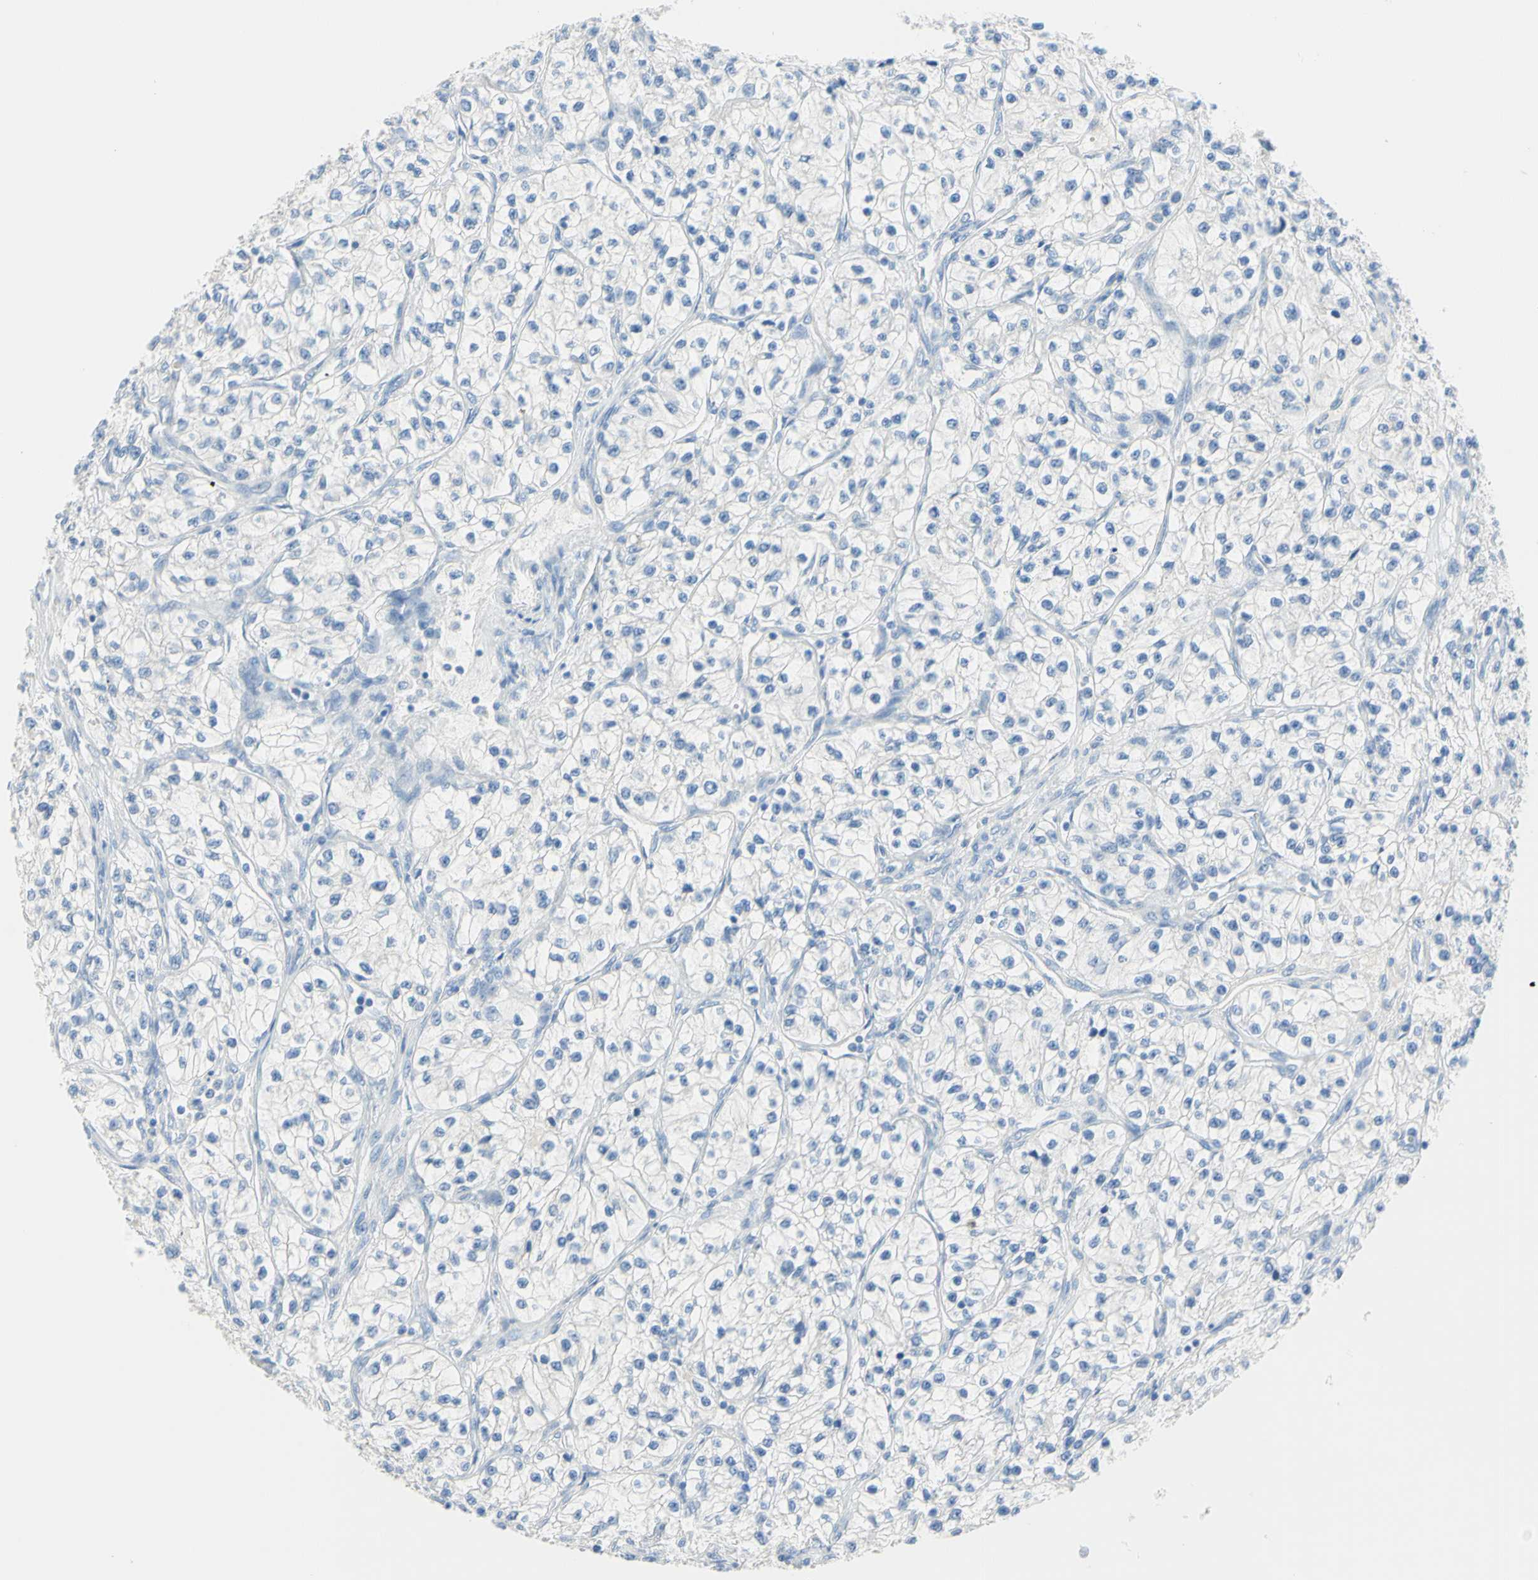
{"staining": {"intensity": "negative", "quantity": "none", "location": "none"}, "tissue": "renal cancer", "cell_type": "Tumor cells", "image_type": "cancer", "snomed": [{"axis": "morphology", "description": "Adenocarcinoma, NOS"}, {"axis": "topography", "description": "Kidney"}], "caption": "Tumor cells show no significant protein expression in adenocarcinoma (renal).", "gene": "IL6ST", "patient": {"sex": "female", "age": 57}}